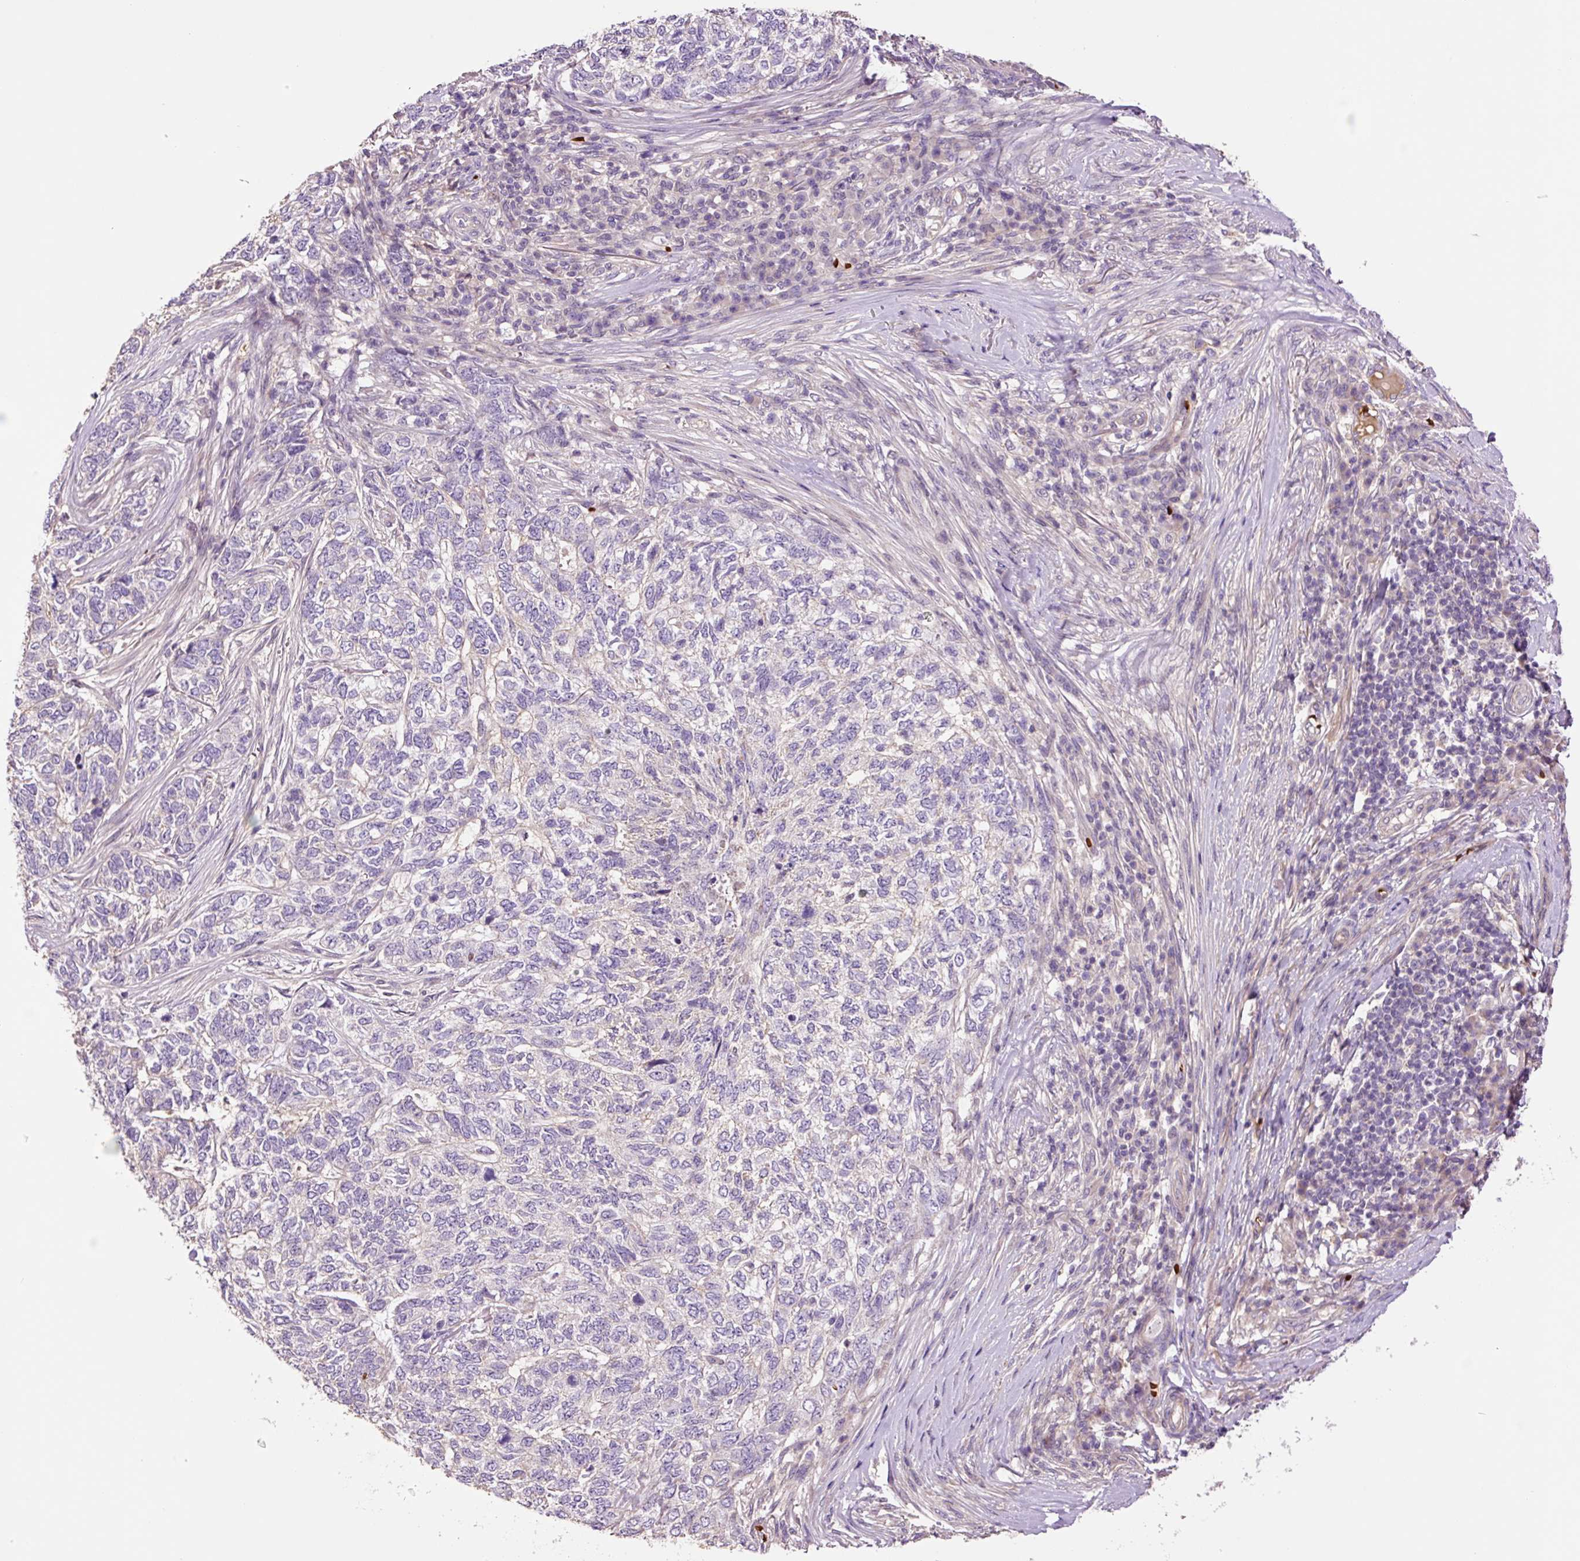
{"staining": {"intensity": "negative", "quantity": "none", "location": "none"}, "tissue": "skin cancer", "cell_type": "Tumor cells", "image_type": "cancer", "snomed": [{"axis": "morphology", "description": "Basal cell carcinoma"}, {"axis": "topography", "description": "Skin"}], "caption": "This micrograph is of basal cell carcinoma (skin) stained with immunohistochemistry to label a protein in brown with the nuclei are counter-stained blue. There is no positivity in tumor cells. The staining is performed using DAB (3,3'-diaminobenzidine) brown chromogen with nuclei counter-stained in using hematoxylin.", "gene": "TMEM235", "patient": {"sex": "female", "age": 65}}